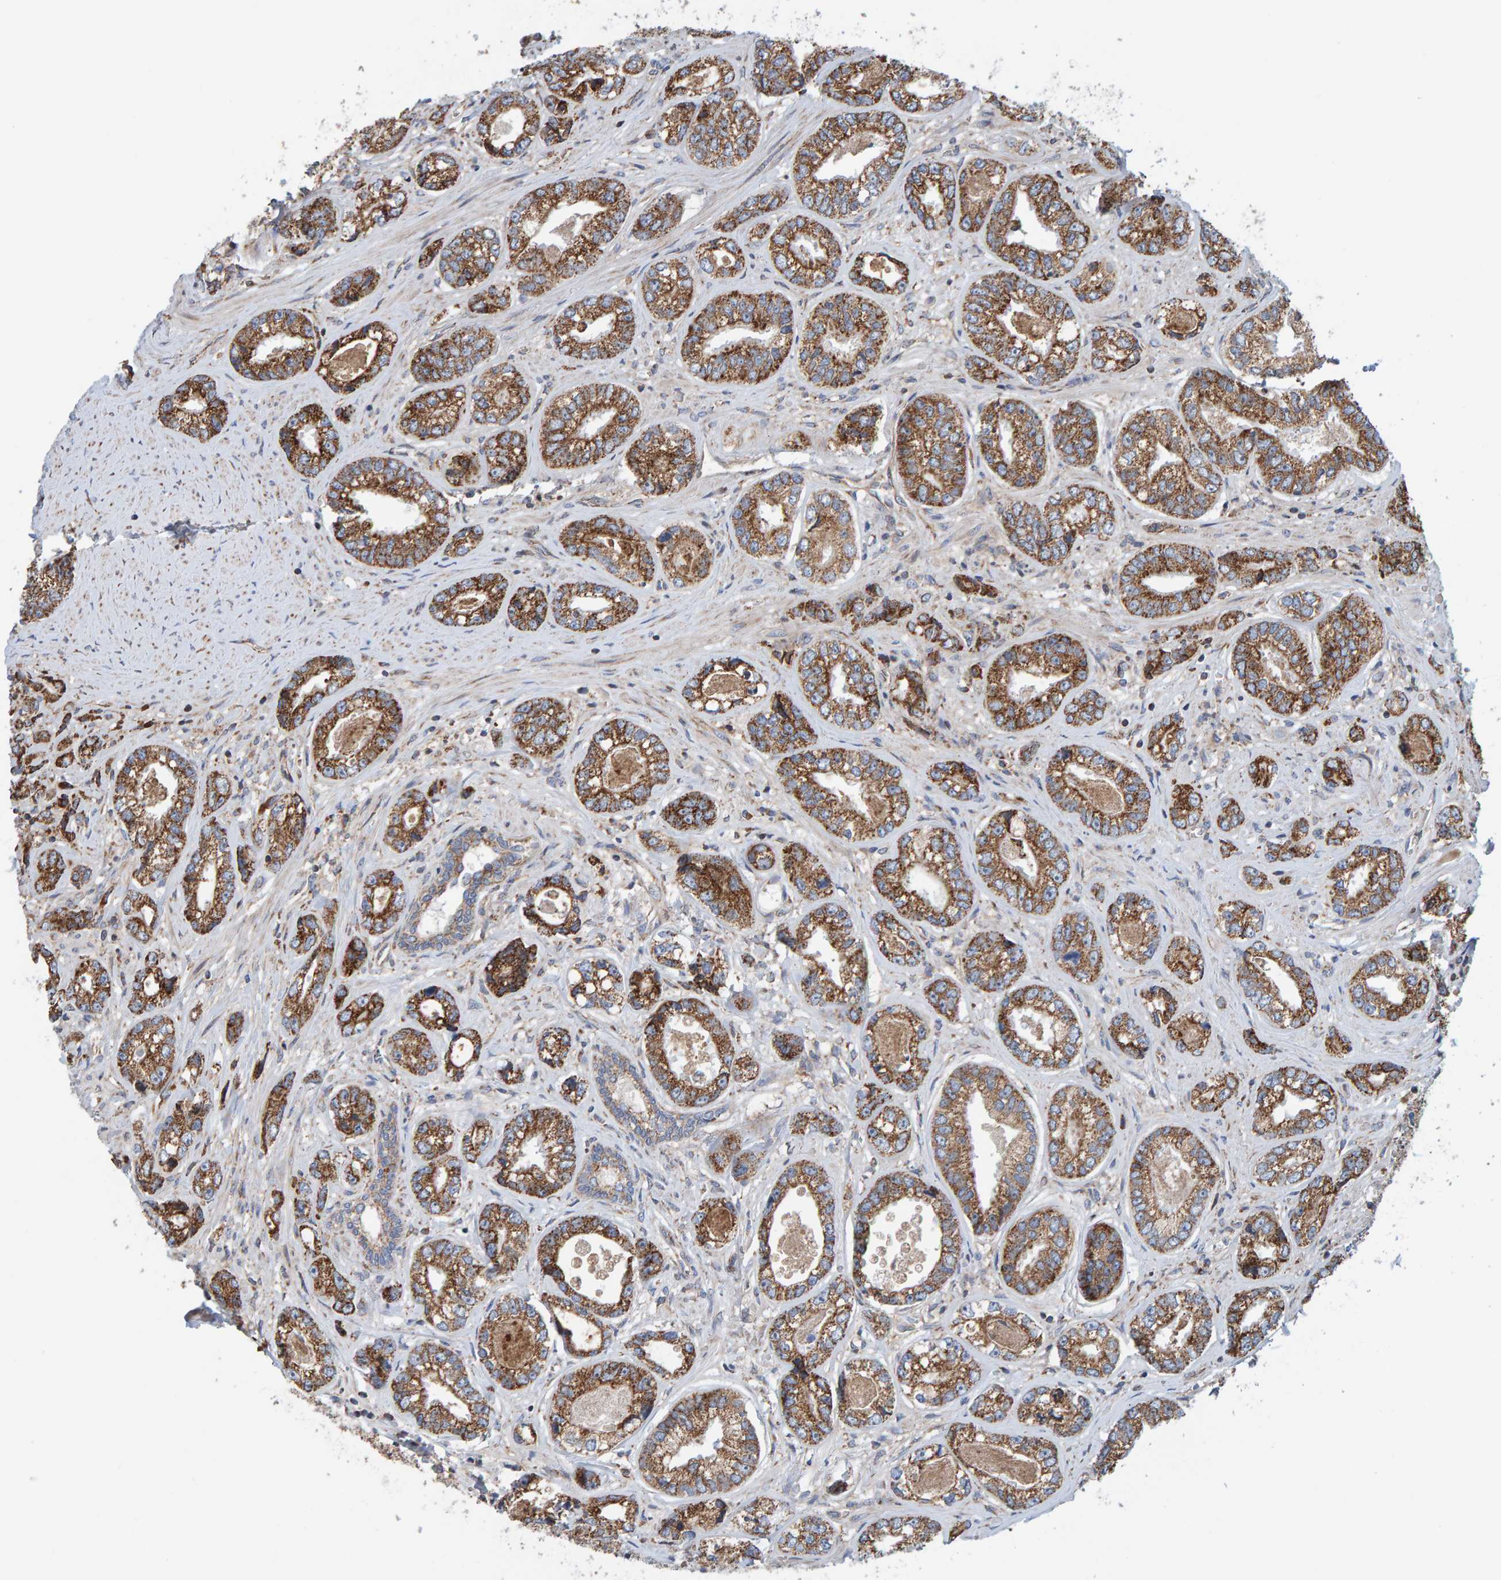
{"staining": {"intensity": "strong", "quantity": ">75%", "location": "cytoplasmic/membranous"}, "tissue": "prostate cancer", "cell_type": "Tumor cells", "image_type": "cancer", "snomed": [{"axis": "morphology", "description": "Adenocarcinoma, High grade"}, {"axis": "topography", "description": "Prostate"}], "caption": "Immunohistochemistry (IHC) (DAB (3,3'-diaminobenzidine)) staining of human prostate cancer displays strong cytoplasmic/membranous protein staining in about >75% of tumor cells. The staining was performed using DAB (3,3'-diaminobenzidine) to visualize the protein expression in brown, while the nuclei were stained in blue with hematoxylin (Magnification: 20x).", "gene": "MRPL45", "patient": {"sex": "male", "age": 61}}